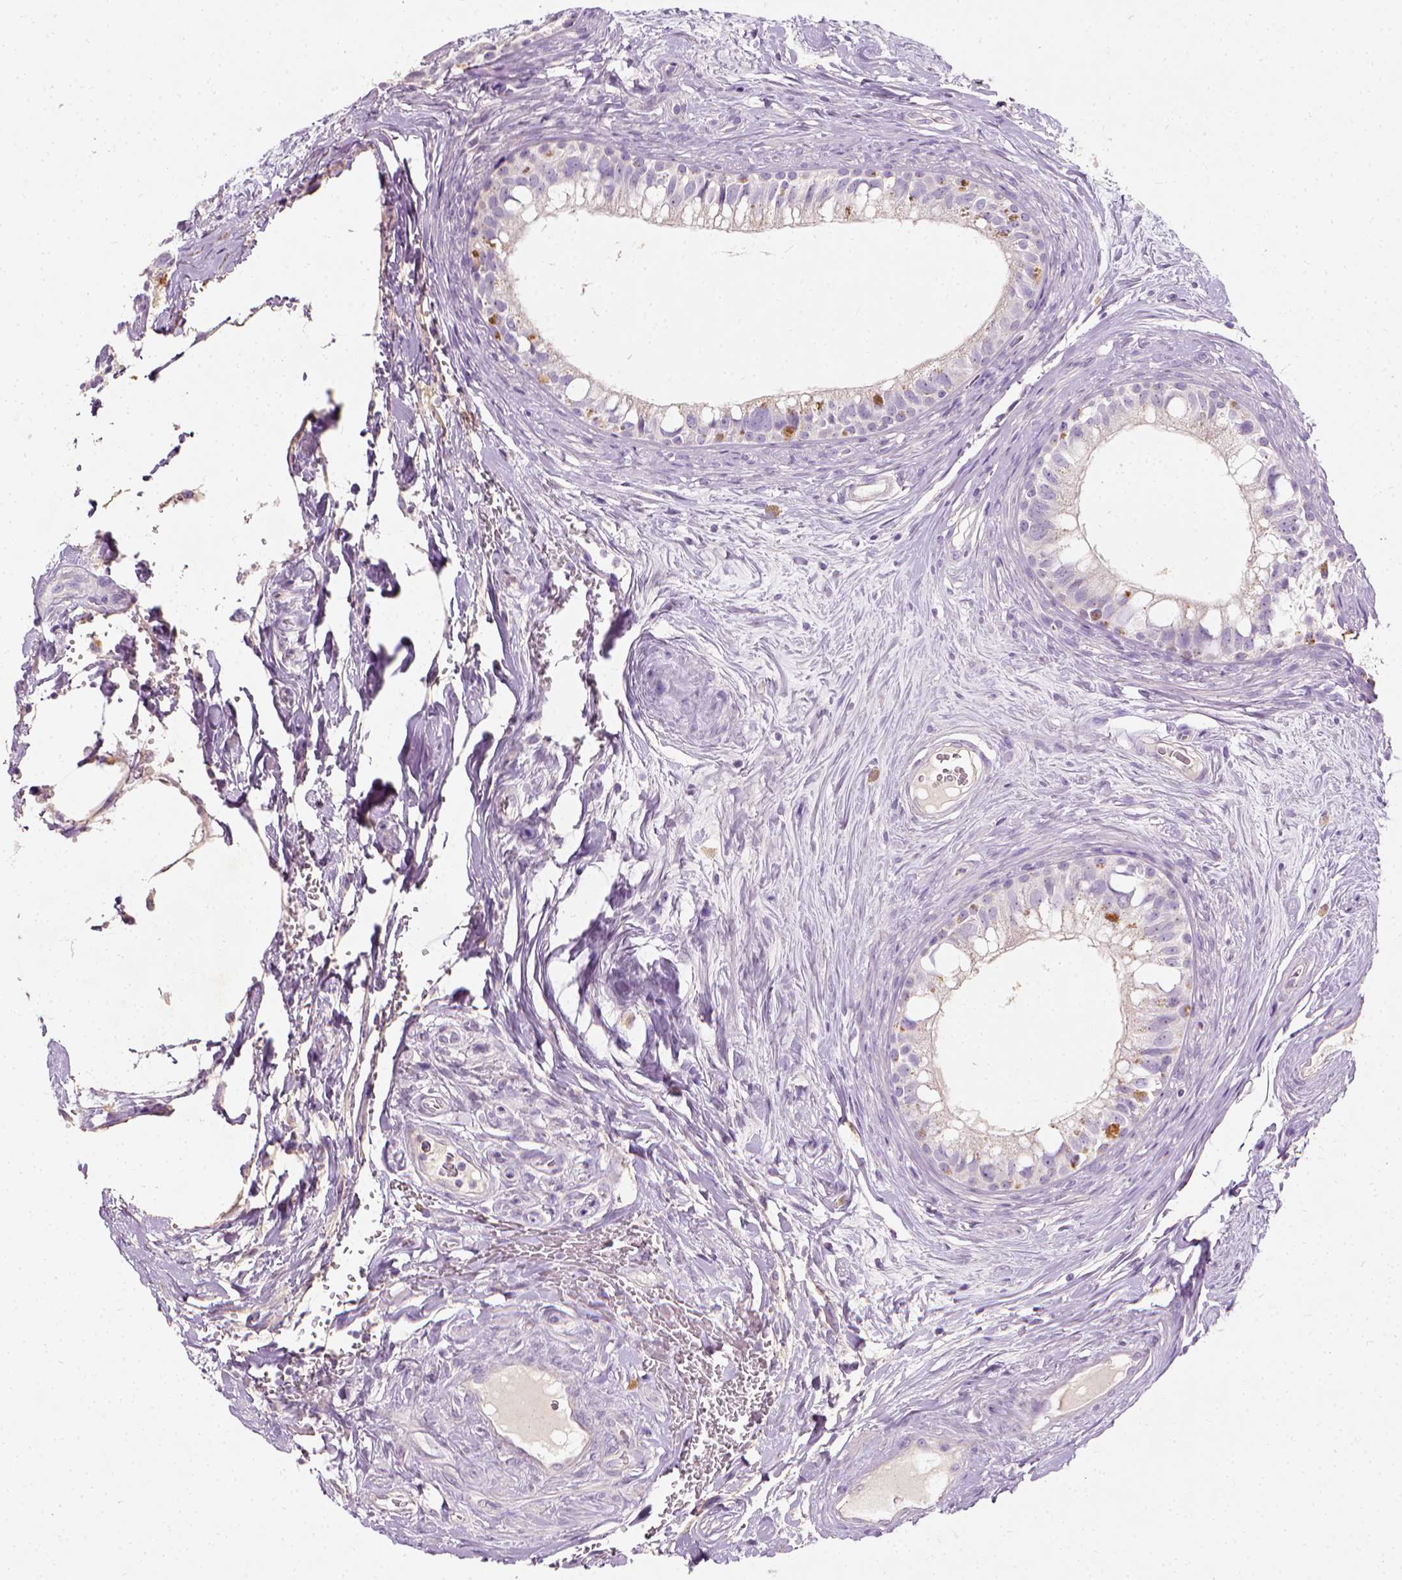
{"staining": {"intensity": "negative", "quantity": "none", "location": "none"}, "tissue": "epididymis", "cell_type": "Glandular cells", "image_type": "normal", "snomed": [{"axis": "morphology", "description": "Normal tissue, NOS"}, {"axis": "topography", "description": "Epididymis"}], "caption": "The histopathology image reveals no staining of glandular cells in benign epididymis.", "gene": "DHCR24", "patient": {"sex": "male", "age": 59}}